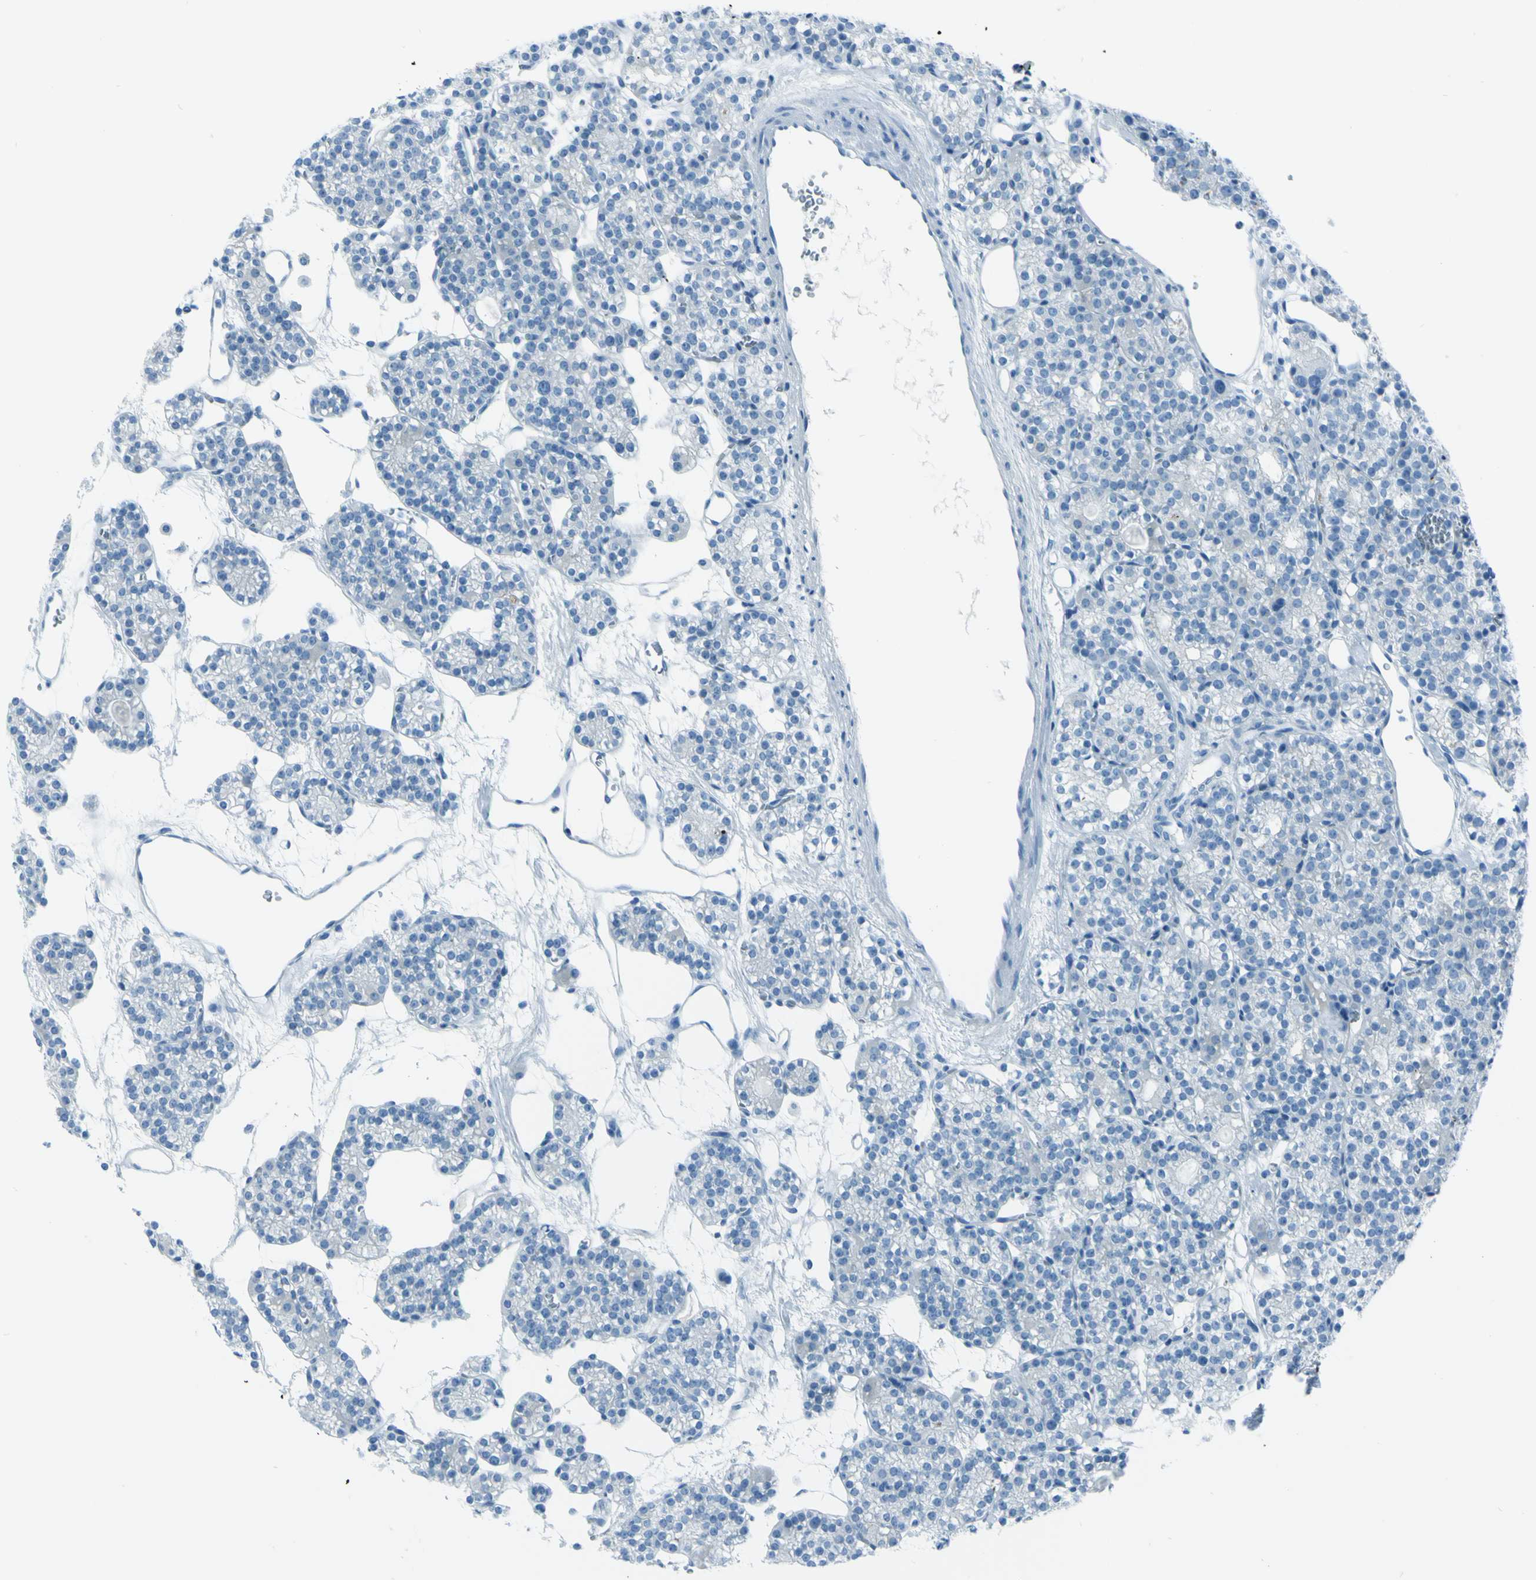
{"staining": {"intensity": "negative", "quantity": "none", "location": "none"}, "tissue": "parathyroid gland", "cell_type": "Glandular cells", "image_type": "normal", "snomed": [{"axis": "morphology", "description": "Normal tissue, NOS"}, {"axis": "topography", "description": "Parathyroid gland"}], "caption": "Glandular cells are negative for brown protein staining in normal parathyroid gland. The staining is performed using DAB (3,3'-diaminobenzidine) brown chromogen with nuclei counter-stained in using hematoxylin.", "gene": "AFP", "patient": {"sex": "female", "age": 64}}